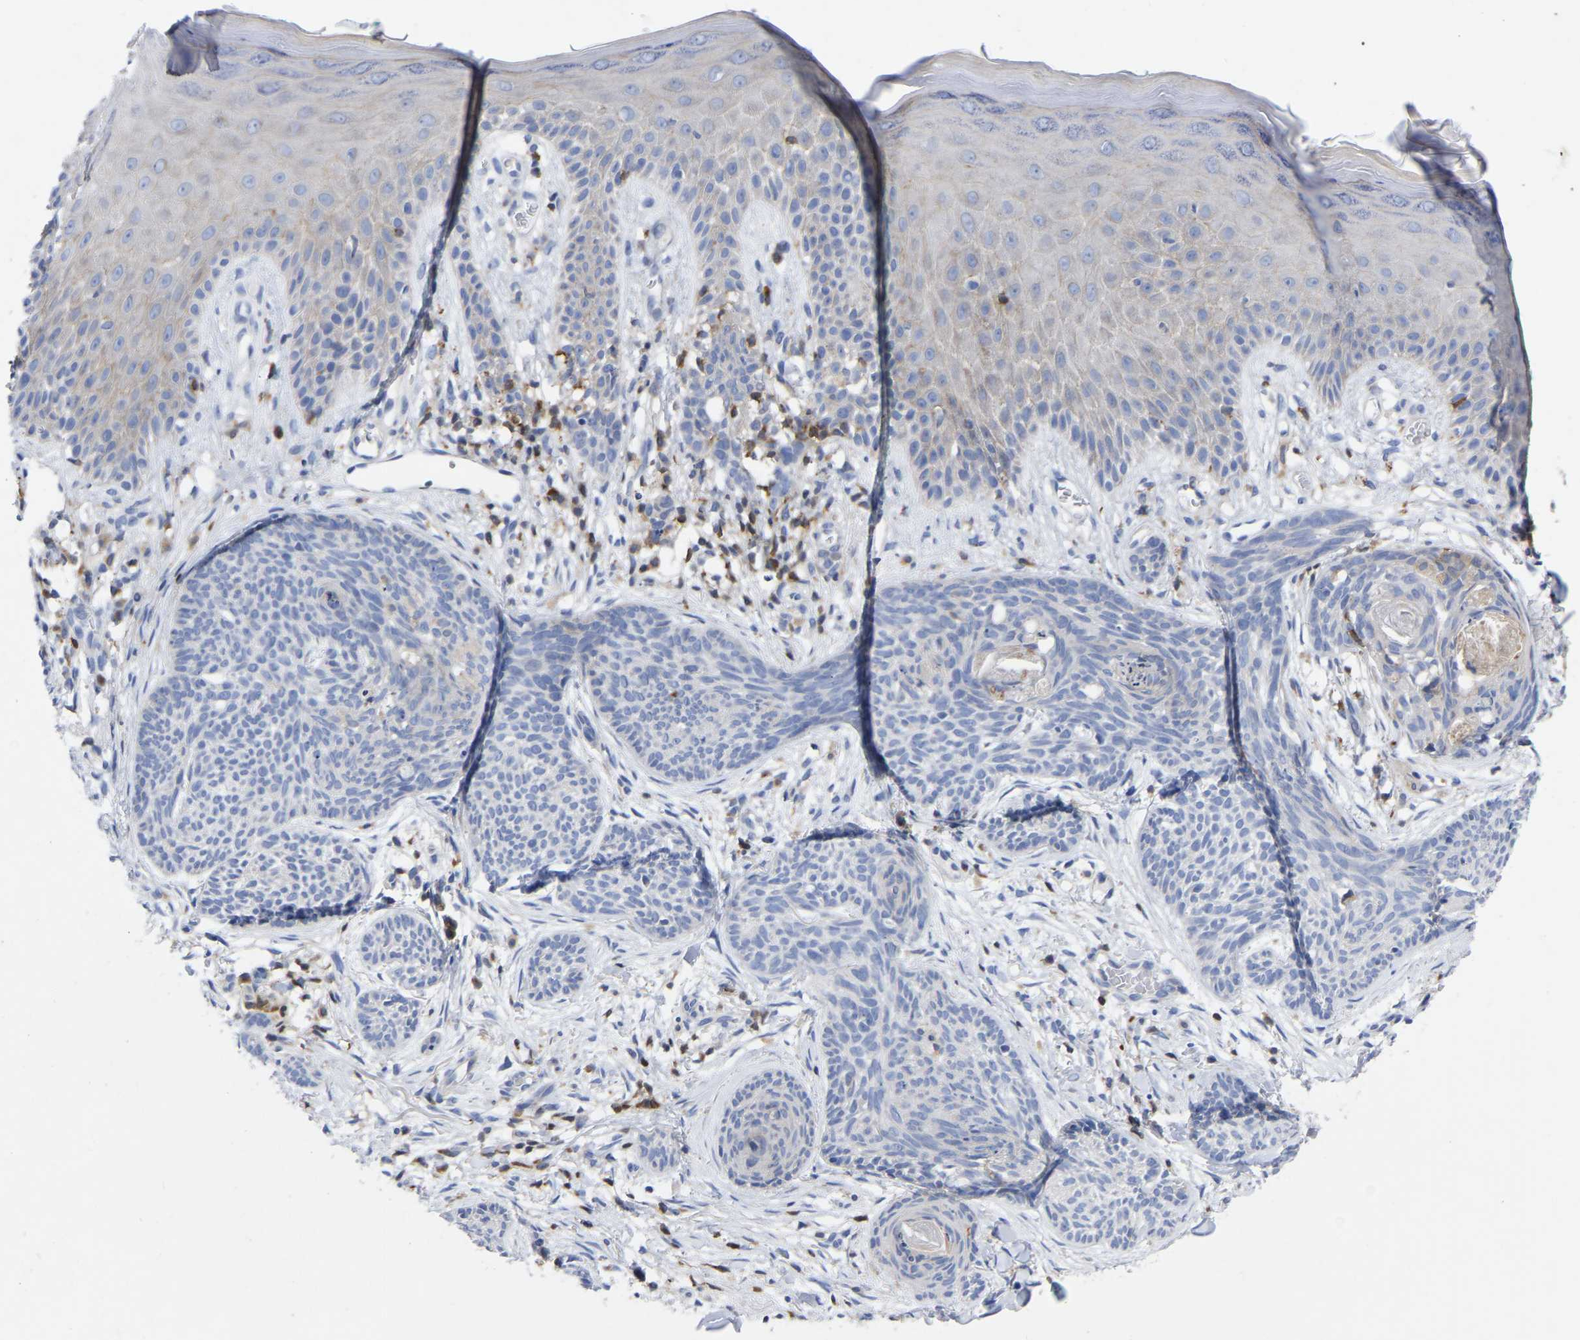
{"staining": {"intensity": "negative", "quantity": "none", "location": "none"}, "tissue": "skin cancer", "cell_type": "Tumor cells", "image_type": "cancer", "snomed": [{"axis": "morphology", "description": "Basal cell carcinoma"}, {"axis": "topography", "description": "Skin"}], "caption": "Protein analysis of skin cancer exhibits no significant positivity in tumor cells.", "gene": "PTPN7", "patient": {"sex": "female", "age": 59}}